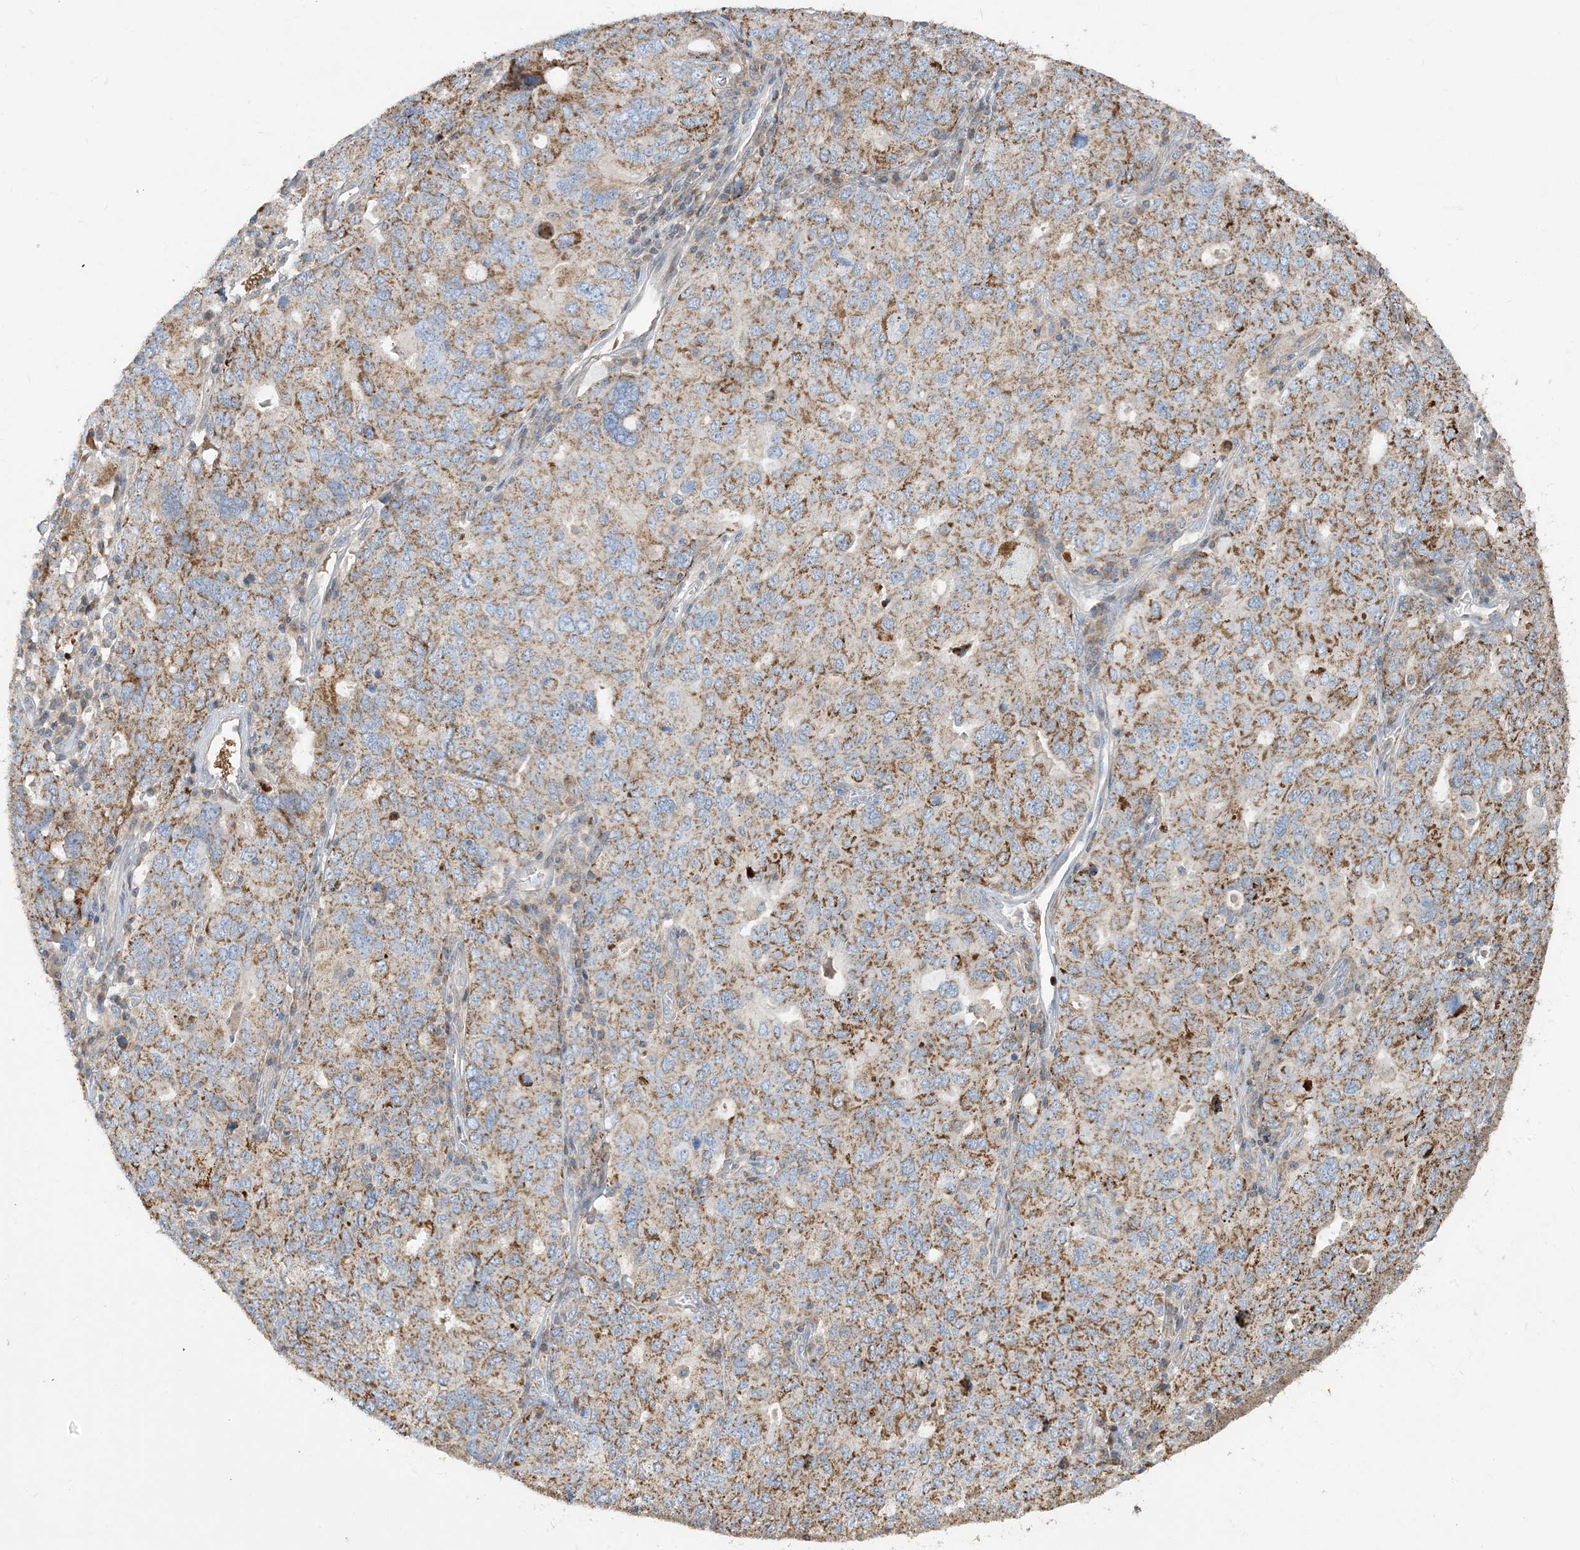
{"staining": {"intensity": "moderate", "quantity": ">75%", "location": "cytoplasmic/membranous"}, "tissue": "ovarian cancer", "cell_type": "Tumor cells", "image_type": "cancer", "snomed": [{"axis": "morphology", "description": "Carcinoma, endometroid"}, {"axis": "topography", "description": "Ovary"}], "caption": "Endometroid carcinoma (ovarian) tissue displays moderate cytoplasmic/membranous expression in approximately >75% of tumor cells, visualized by immunohistochemistry. Nuclei are stained in blue.", "gene": "ECHDC1", "patient": {"sex": "female", "age": 62}}